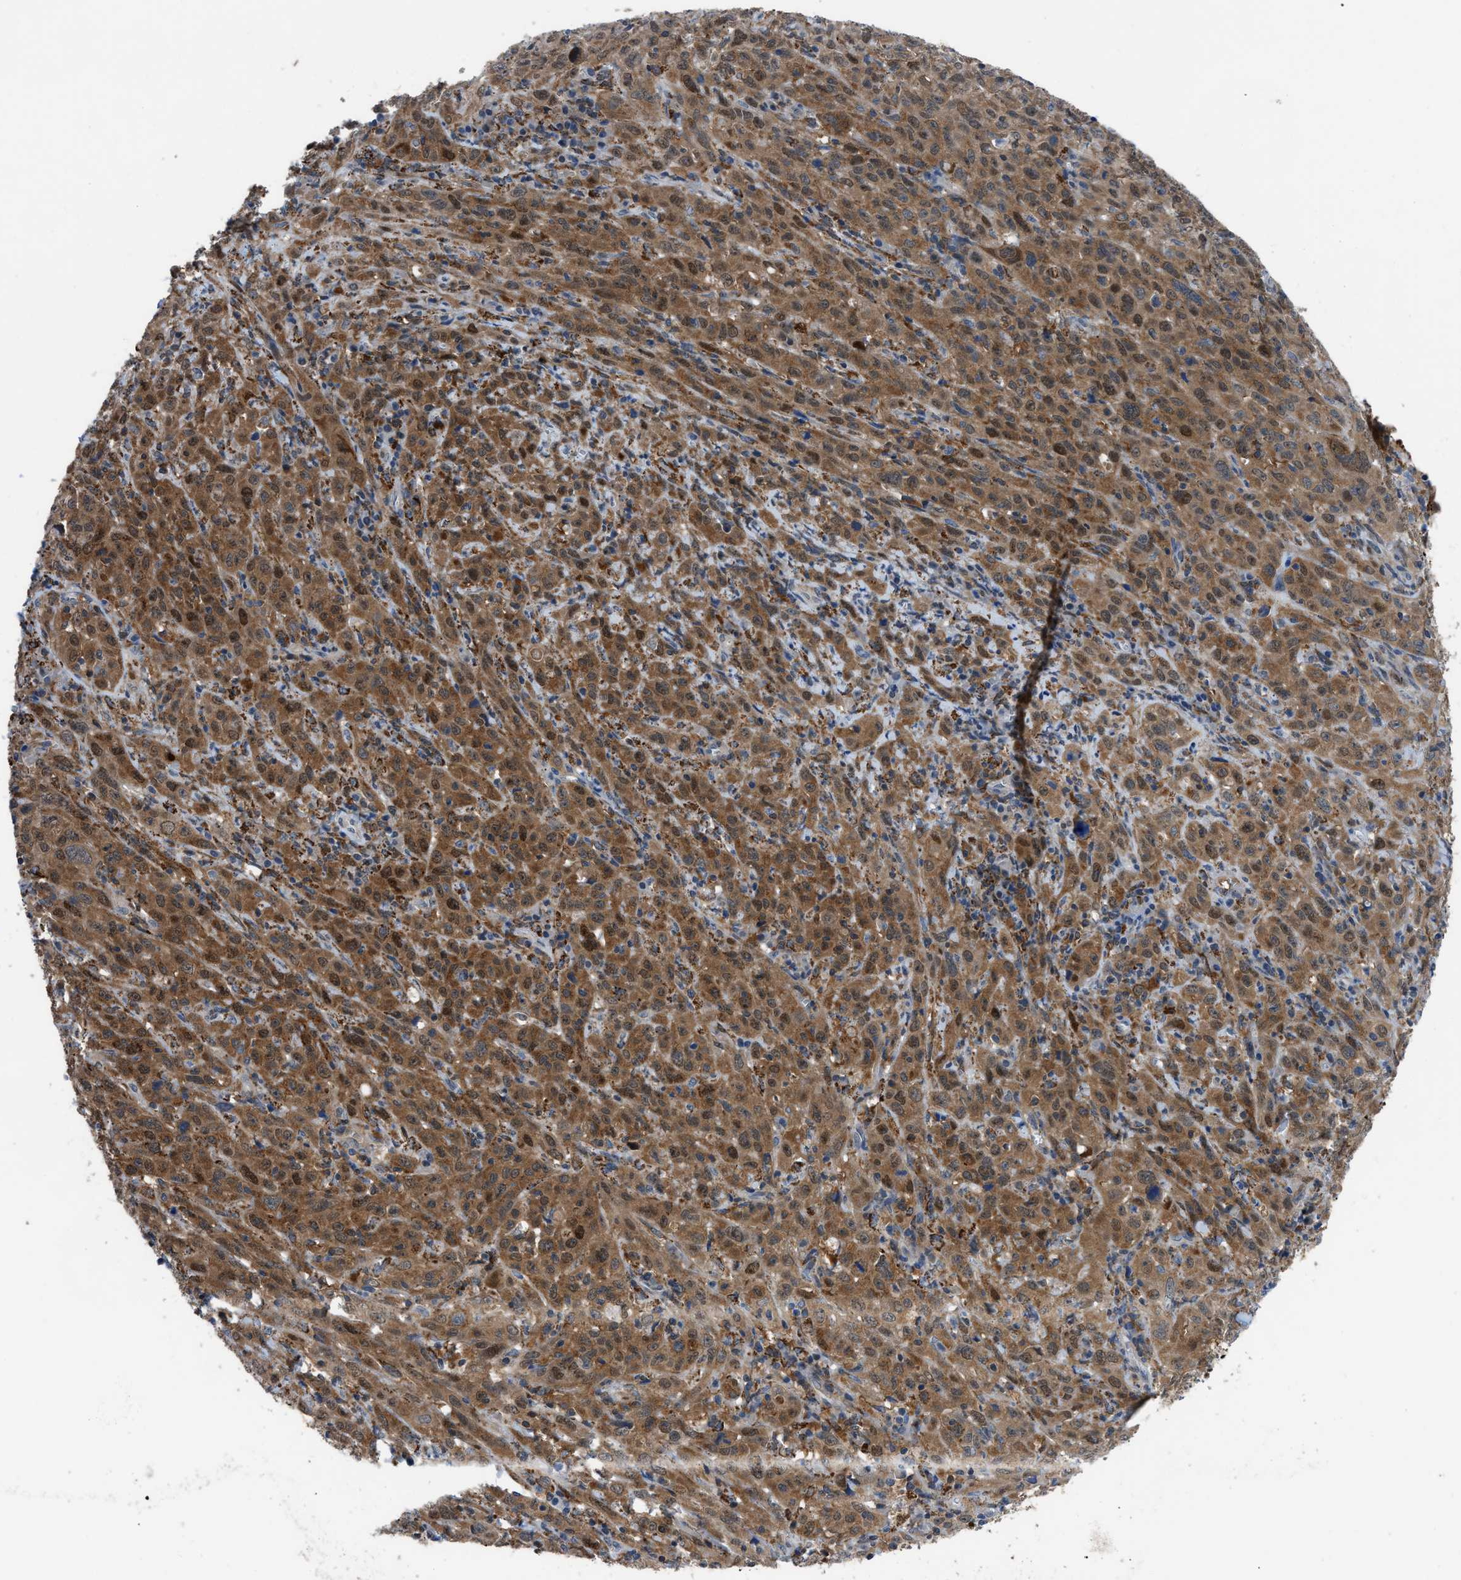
{"staining": {"intensity": "moderate", "quantity": ">75%", "location": "cytoplasmic/membranous,nuclear"}, "tissue": "cervical cancer", "cell_type": "Tumor cells", "image_type": "cancer", "snomed": [{"axis": "morphology", "description": "Squamous cell carcinoma, NOS"}, {"axis": "topography", "description": "Cervix"}], "caption": "Brown immunohistochemical staining in cervical squamous cell carcinoma exhibits moderate cytoplasmic/membranous and nuclear expression in about >75% of tumor cells. (DAB IHC with brightfield microscopy, high magnification).", "gene": "TMEM45B", "patient": {"sex": "female", "age": 46}}